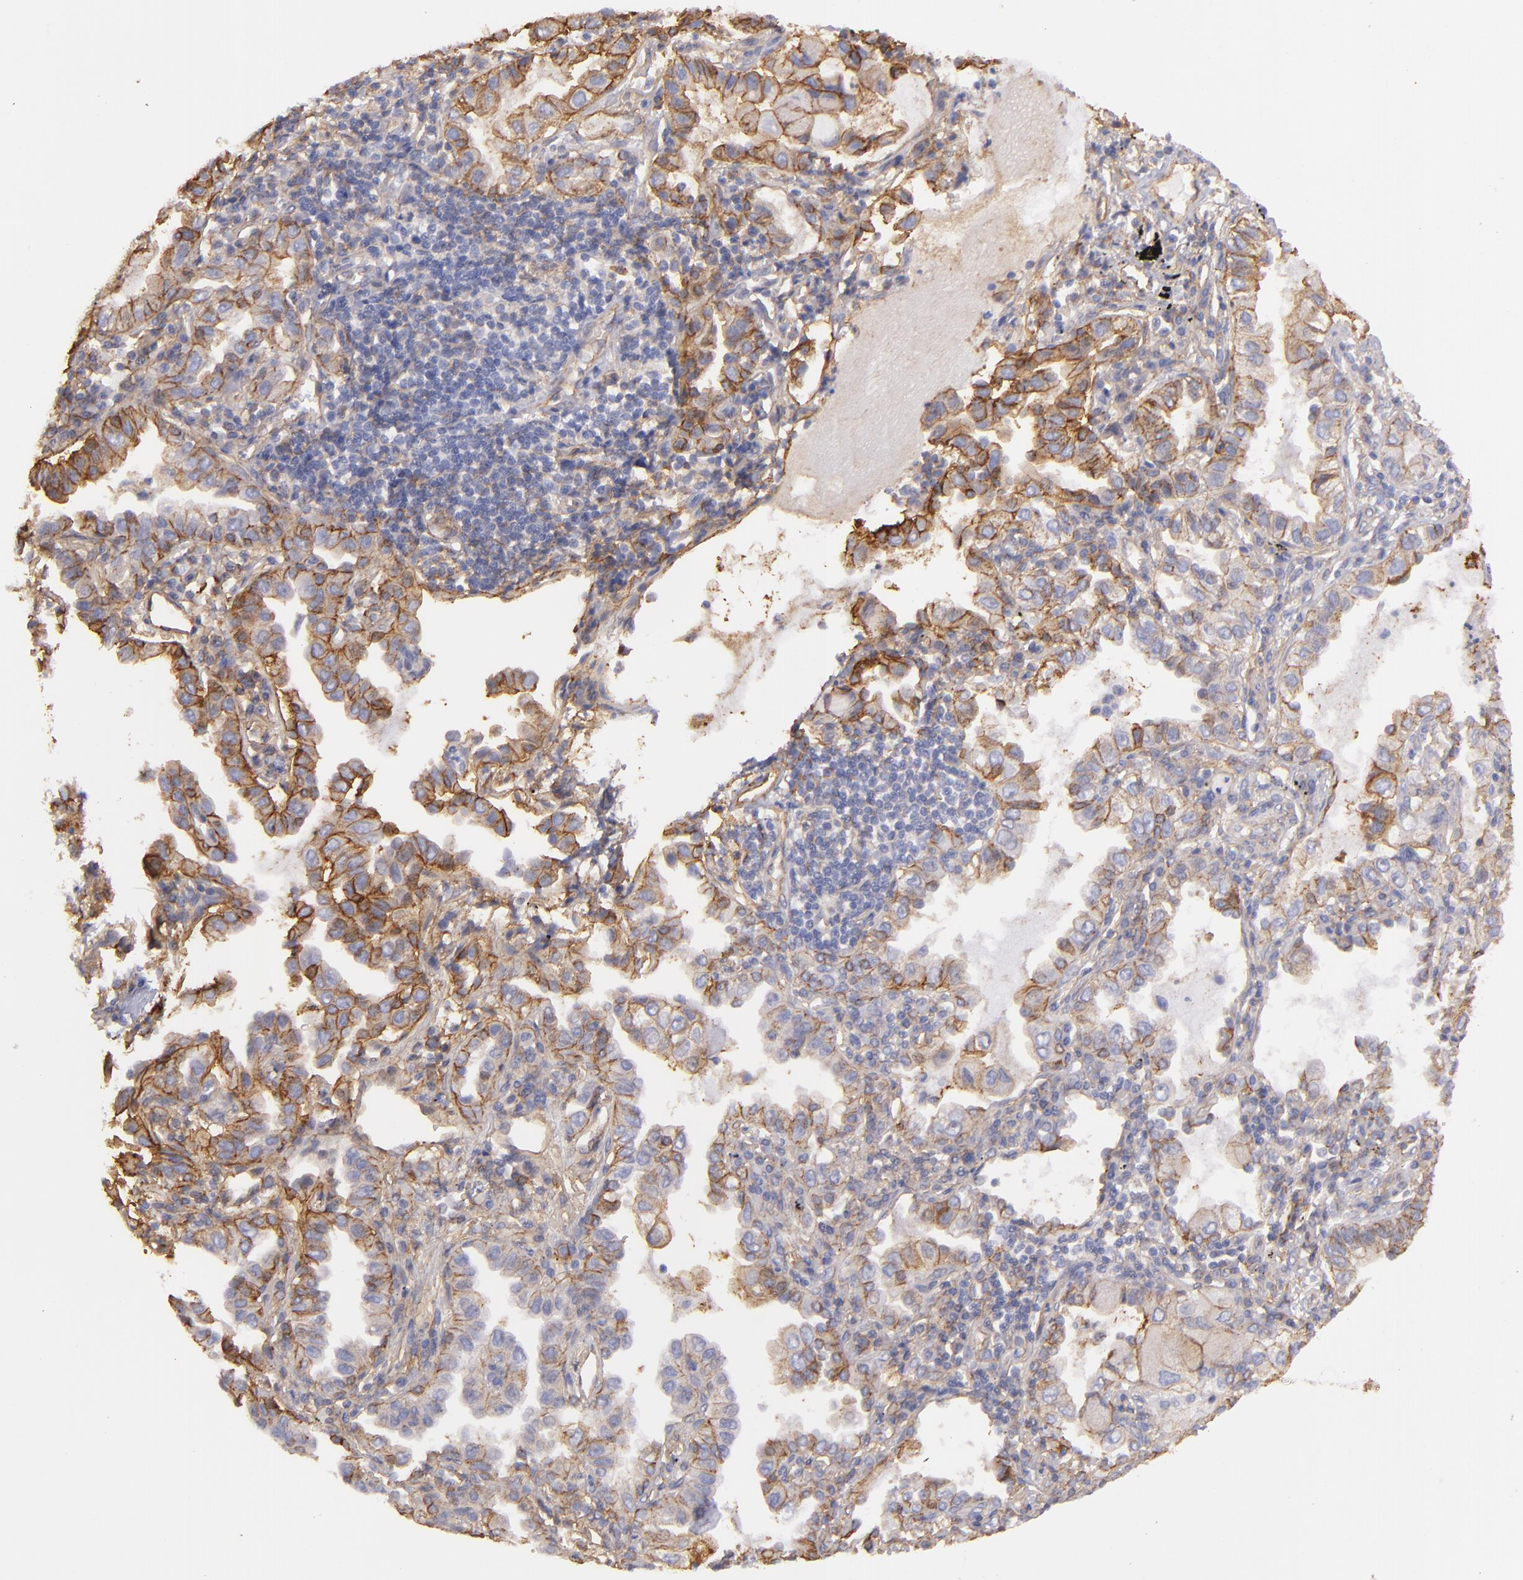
{"staining": {"intensity": "weak", "quantity": "25%-75%", "location": "cytoplasmic/membranous"}, "tissue": "lung cancer", "cell_type": "Tumor cells", "image_type": "cancer", "snomed": [{"axis": "morphology", "description": "Adenocarcinoma, NOS"}, {"axis": "topography", "description": "Lung"}], "caption": "This histopathology image shows IHC staining of human lung adenocarcinoma, with low weak cytoplasmic/membranous expression in approximately 25%-75% of tumor cells.", "gene": "CD151", "patient": {"sex": "female", "age": 50}}